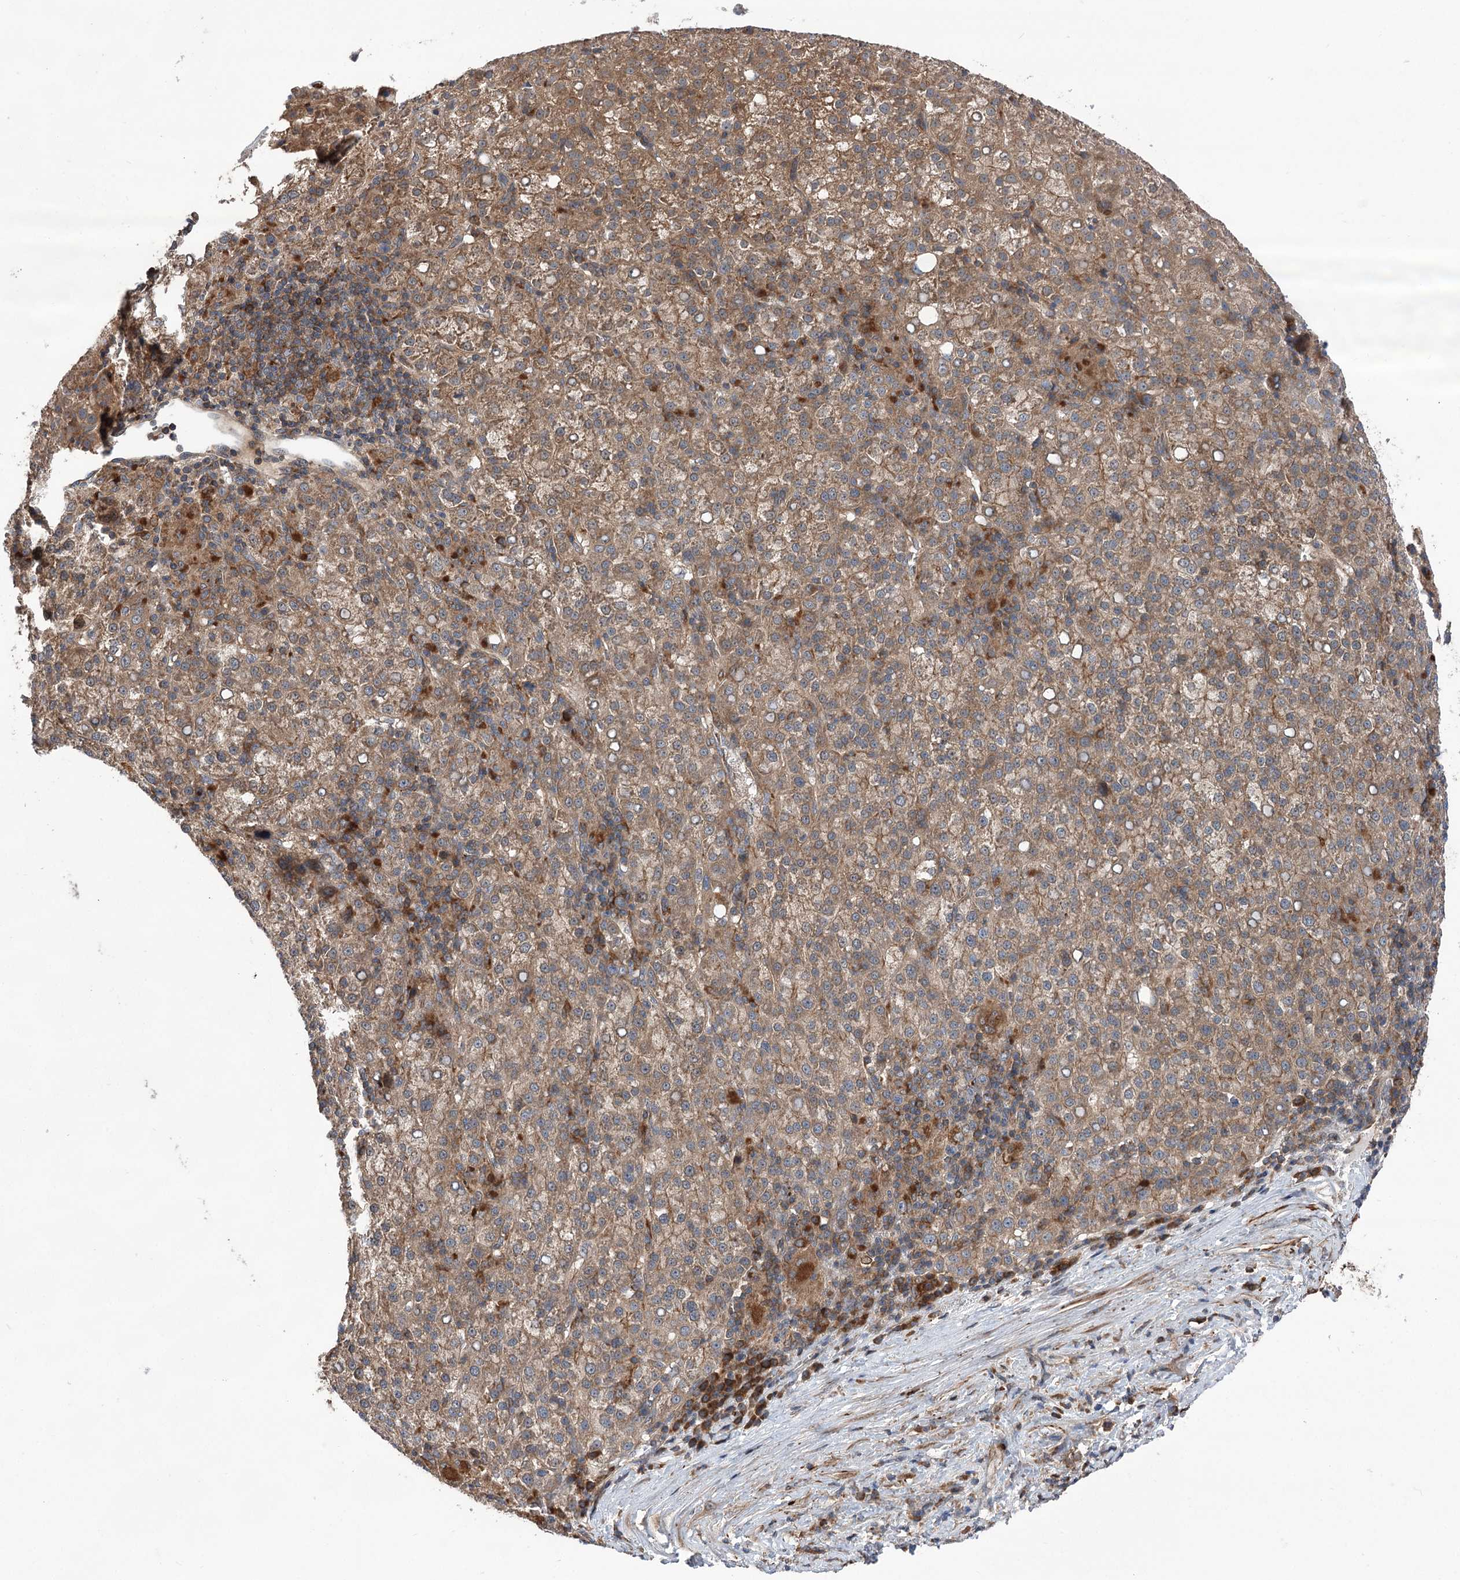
{"staining": {"intensity": "weak", "quantity": ">75%", "location": "cytoplasmic/membranous"}, "tissue": "liver cancer", "cell_type": "Tumor cells", "image_type": "cancer", "snomed": [{"axis": "morphology", "description": "Carcinoma, Hepatocellular, NOS"}, {"axis": "topography", "description": "Liver"}], "caption": "This image reveals immunohistochemistry (IHC) staining of human hepatocellular carcinoma (liver), with low weak cytoplasmic/membranous staining in approximately >75% of tumor cells.", "gene": "VPS37B", "patient": {"sex": "female", "age": 58}}